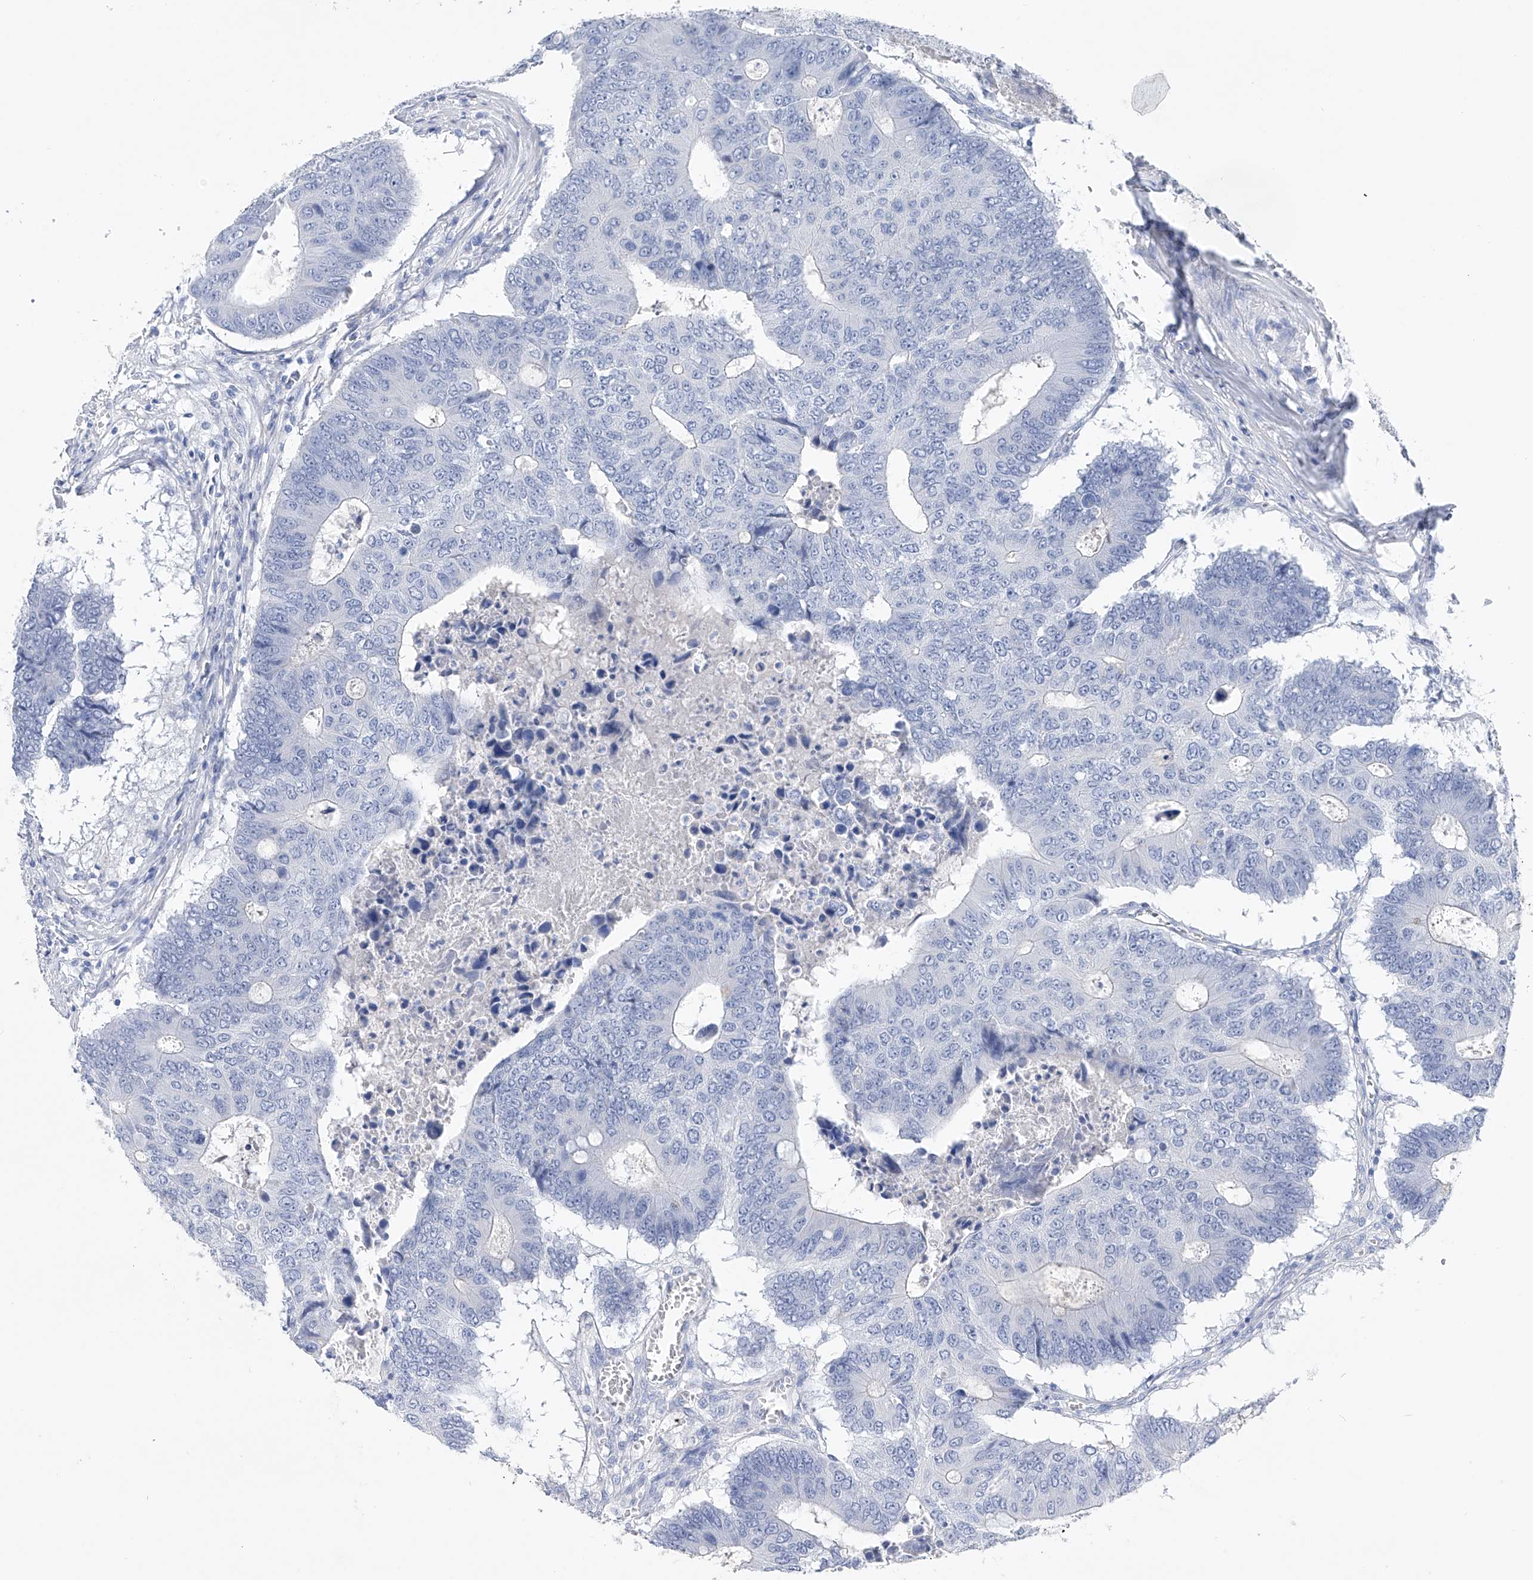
{"staining": {"intensity": "negative", "quantity": "none", "location": "none"}, "tissue": "colorectal cancer", "cell_type": "Tumor cells", "image_type": "cancer", "snomed": [{"axis": "morphology", "description": "Adenocarcinoma, NOS"}, {"axis": "topography", "description": "Colon"}], "caption": "High power microscopy histopathology image of an IHC photomicrograph of colorectal cancer, revealing no significant staining in tumor cells. (DAB (3,3'-diaminobenzidine) immunohistochemistry (IHC), high magnification).", "gene": "ADRA1A", "patient": {"sex": "male", "age": 87}}